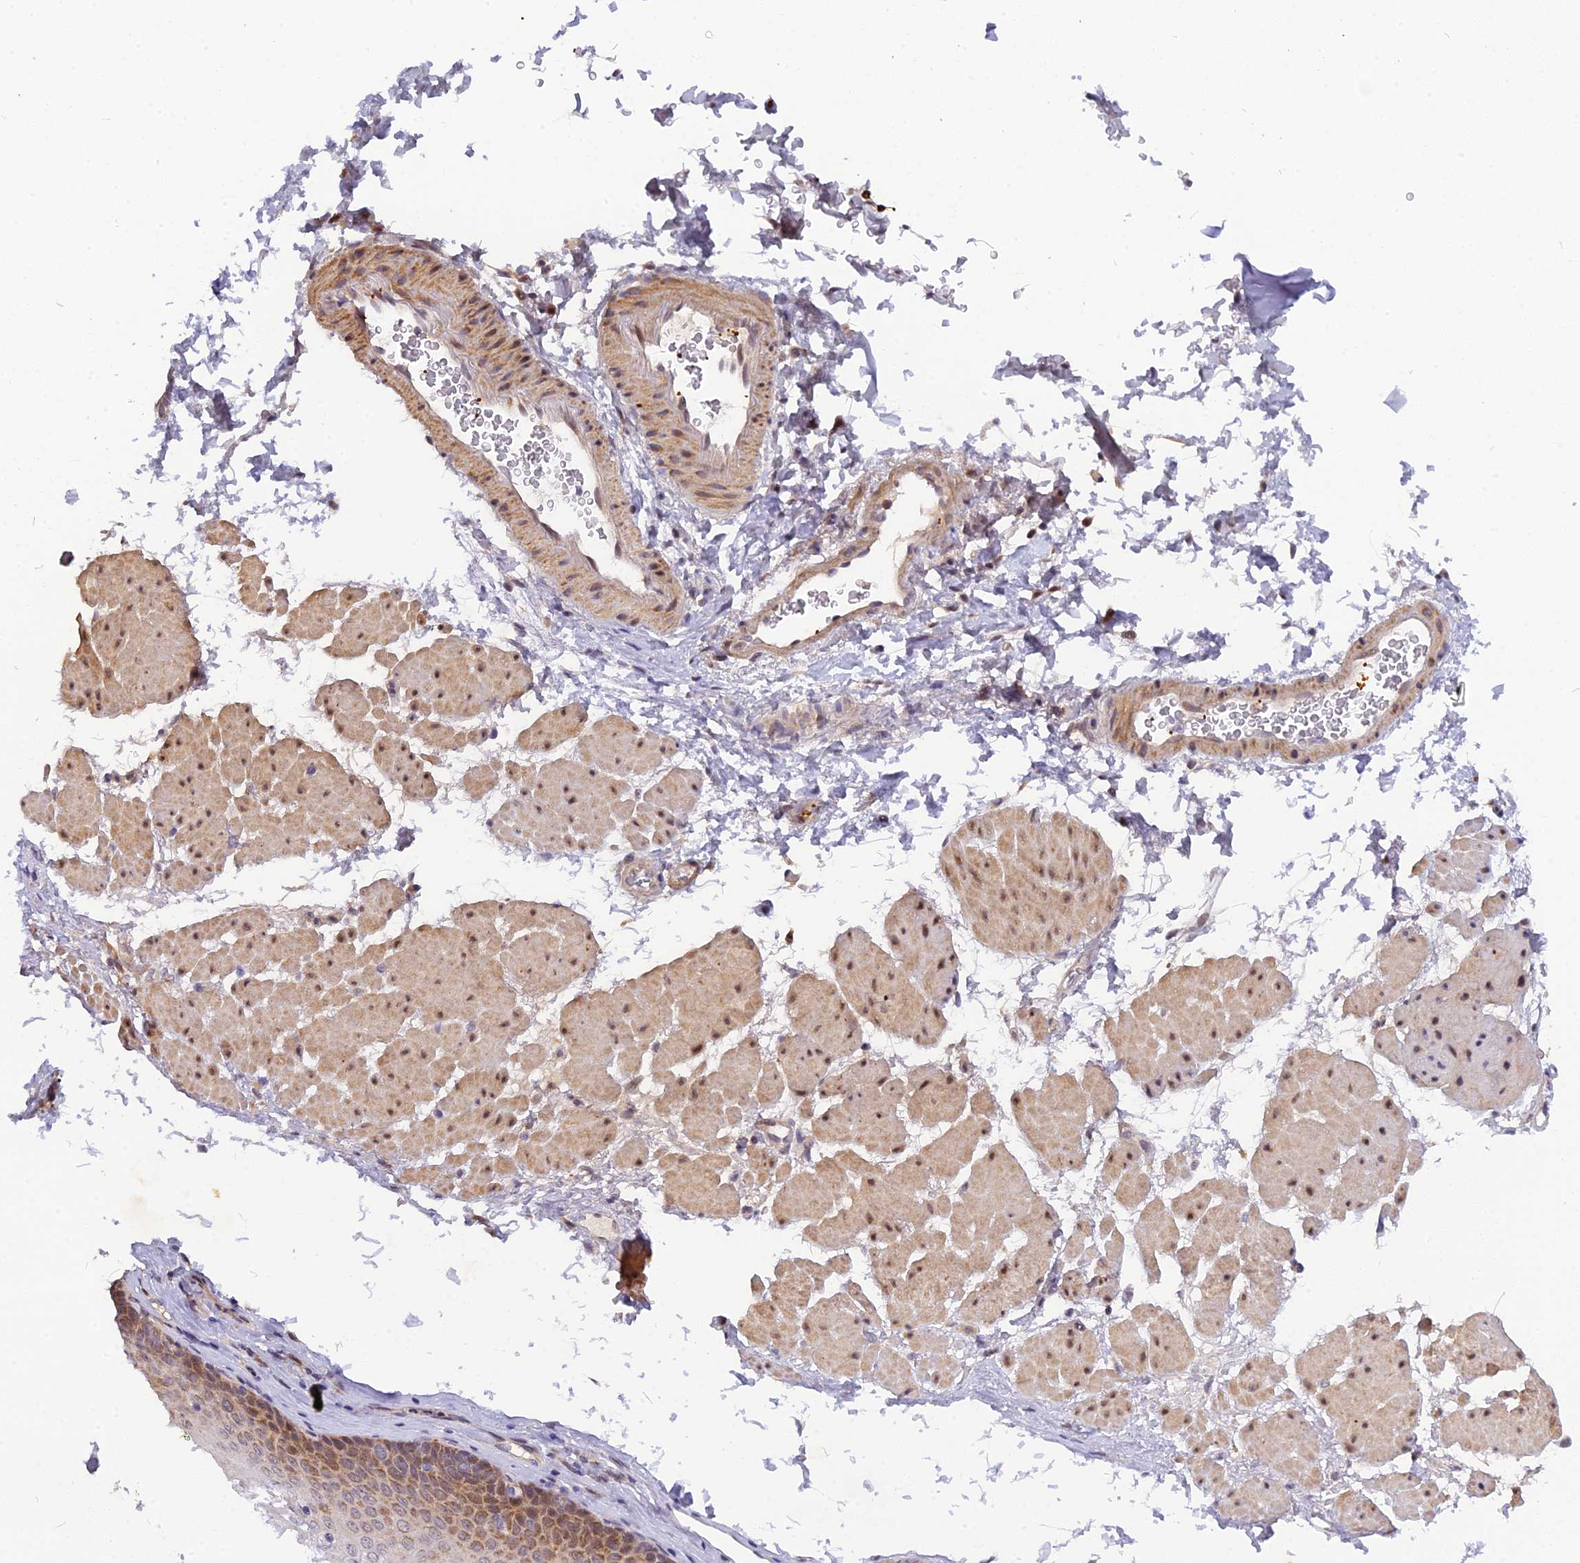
{"staining": {"intensity": "moderate", "quantity": "25%-75%", "location": "cytoplasmic/membranous,nuclear"}, "tissue": "esophagus", "cell_type": "Squamous epithelial cells", "image_type": "normal", "snomed": [{"axis": "morphology", "description": "Normal tissue, NOS"}, {"axis": "topography", "description": "Esophagus"}], "caption": "Immunohistochemical staining of unremarkable human esophagus reveals moderate cytoplasmic/membranous,nuclear protein expression in approximately 25%-75% of squamous epithelial cells. Using DAB (3,3'-diaminobenzidine) (brown) and hematoxylin (blue) stains, captured at high magnification using brightfield microscopy.", "gene": "CMC1", "patient": {"sex": "female", "age": 66}}